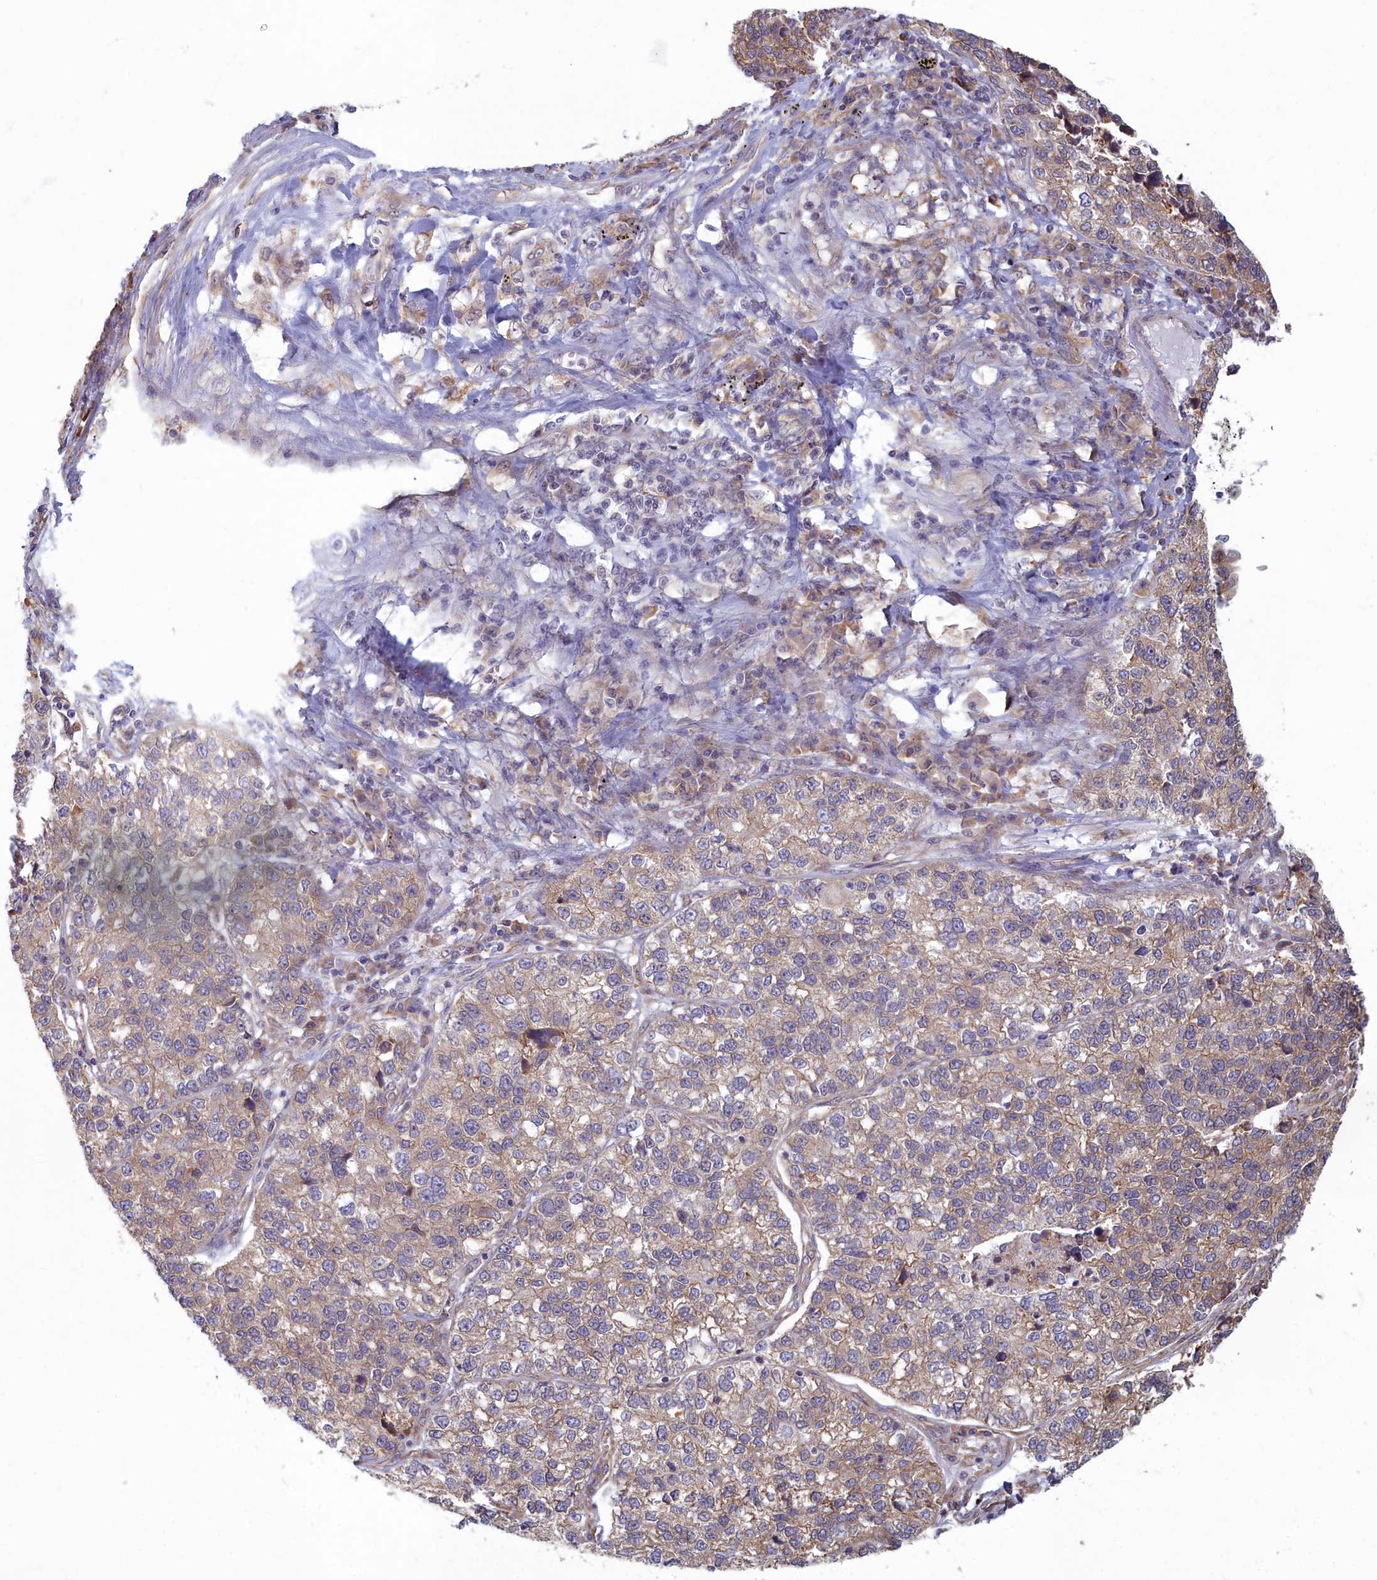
{"staining": {"intensity": "weak", "quantity": "25%-75%", "location": "cytoplasmic/membranous"}, "tissue": "lung cancer", "cell_type": "Tumor cells", "image_type": "cancer", "snomed": [{"axis": "morphology", "description": "Adenocarcinoma, NOS"}, {"axis": "topography", "description": "Lung"}], "caption": "Weak cytoplasmic/membranous expression is seen in approximately 25%-75% of tumor cells in lung adenocarcinoma.", "gene": "MAK16", "patient": {"sex": "male", "age": 49}}